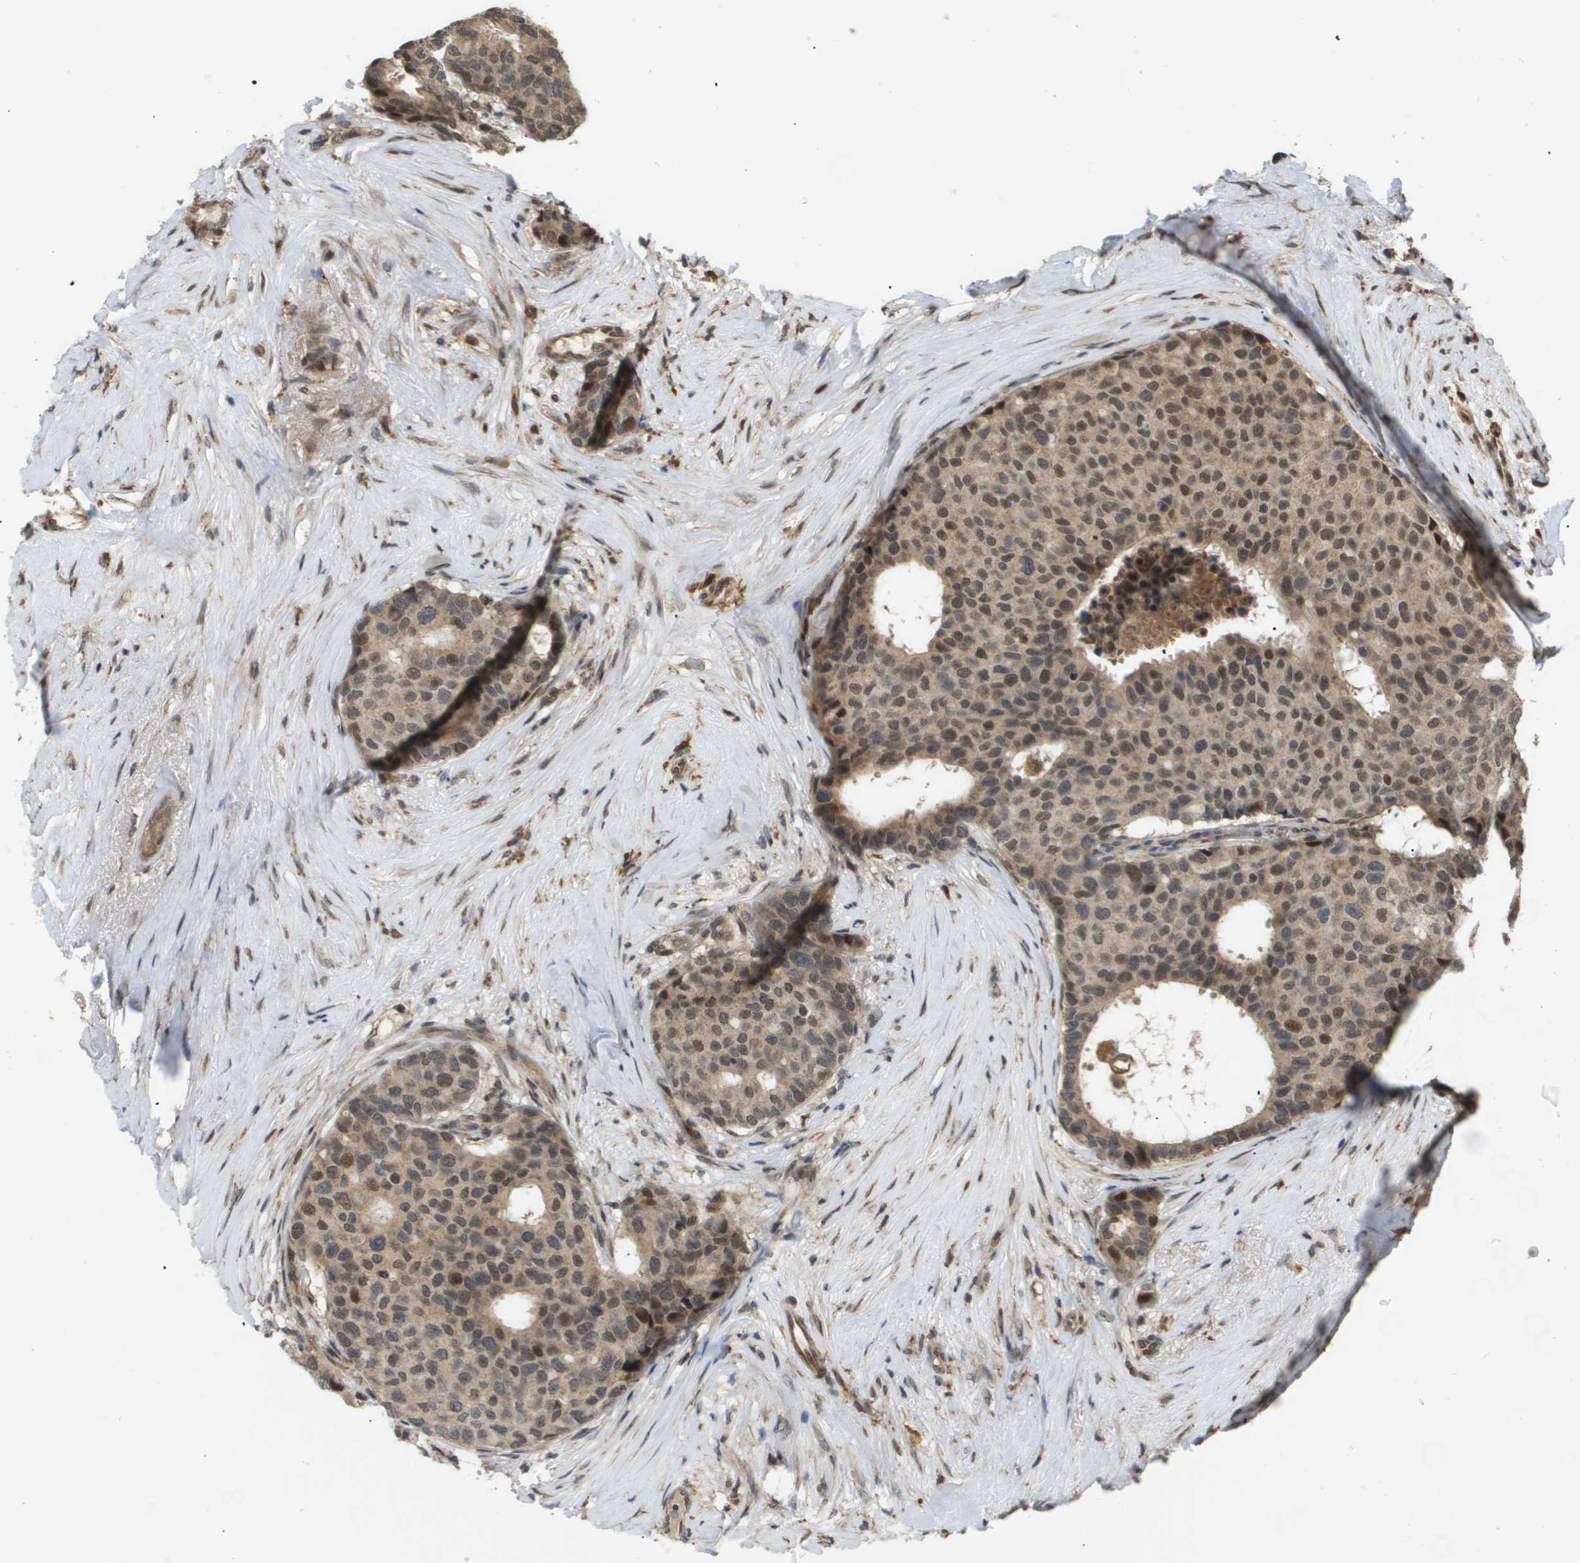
{"staining": {"intensity": "weak", "quantity": ">75%", "location": "cytoplasmic/membranous,nuclear"}, "tissue": "breast cancer", "cell_type": "Tumor cells", "image_type": "cancer", "snomed": [{"axis": "morphology", "description": "Duct carcinoma"}, {"axis": "topography", "description": "Breast"}], "caption": "Protein expression analysis of breast cancer (invasive ductal carcinoma) exhibits weak cytoplasmic/membranous and nuclear expression in approximately >75% of tumor cells. The staining is performed using DAB brown chromogen to label protein expression. The nuclei are counter-stained blue using hematoxylin.", "gene": "PDGFB", "patient": {"sex": "female", "age": 75}}